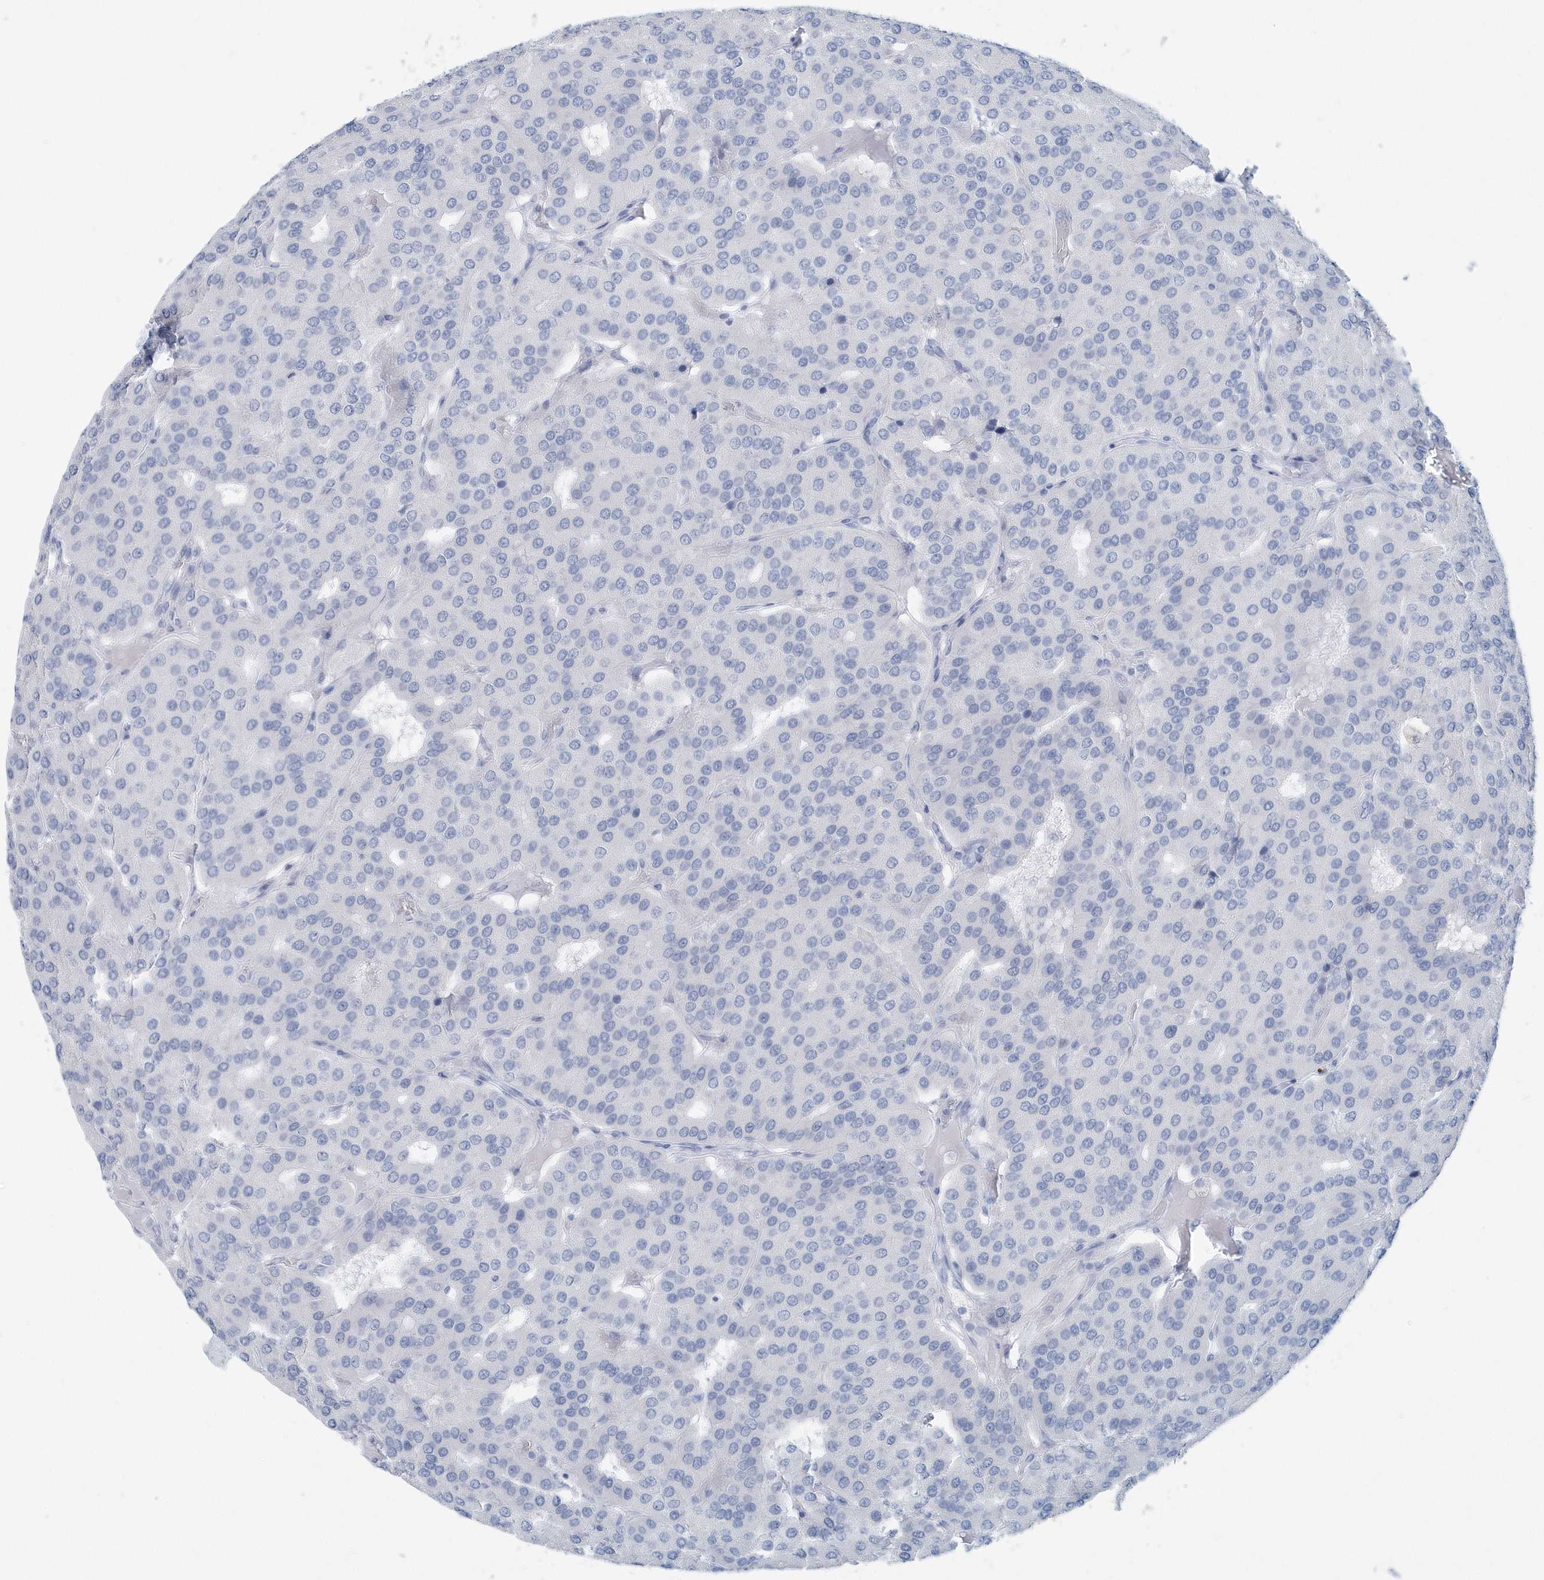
{"staining": {"intensity": "negative", "quantity": "none", "location": "none"}, "tissue": "parathyroid gland", "cell_type": "Glandular cells", "image_type": "normal", "snomed": [{"axis": "morphology", "description": "Normal tissue, NOS"}, {"axis": "morphology", "description": "Adenoma, NOS"}, {"axis": "topography", "description": "Parathyroid gland"}], "caption": "The photomicrograph reveals no staining of glandular cells in normal parathyroid gland.", "gene": "PTPRO", "patient": {"sex": "female", "age": 86}}